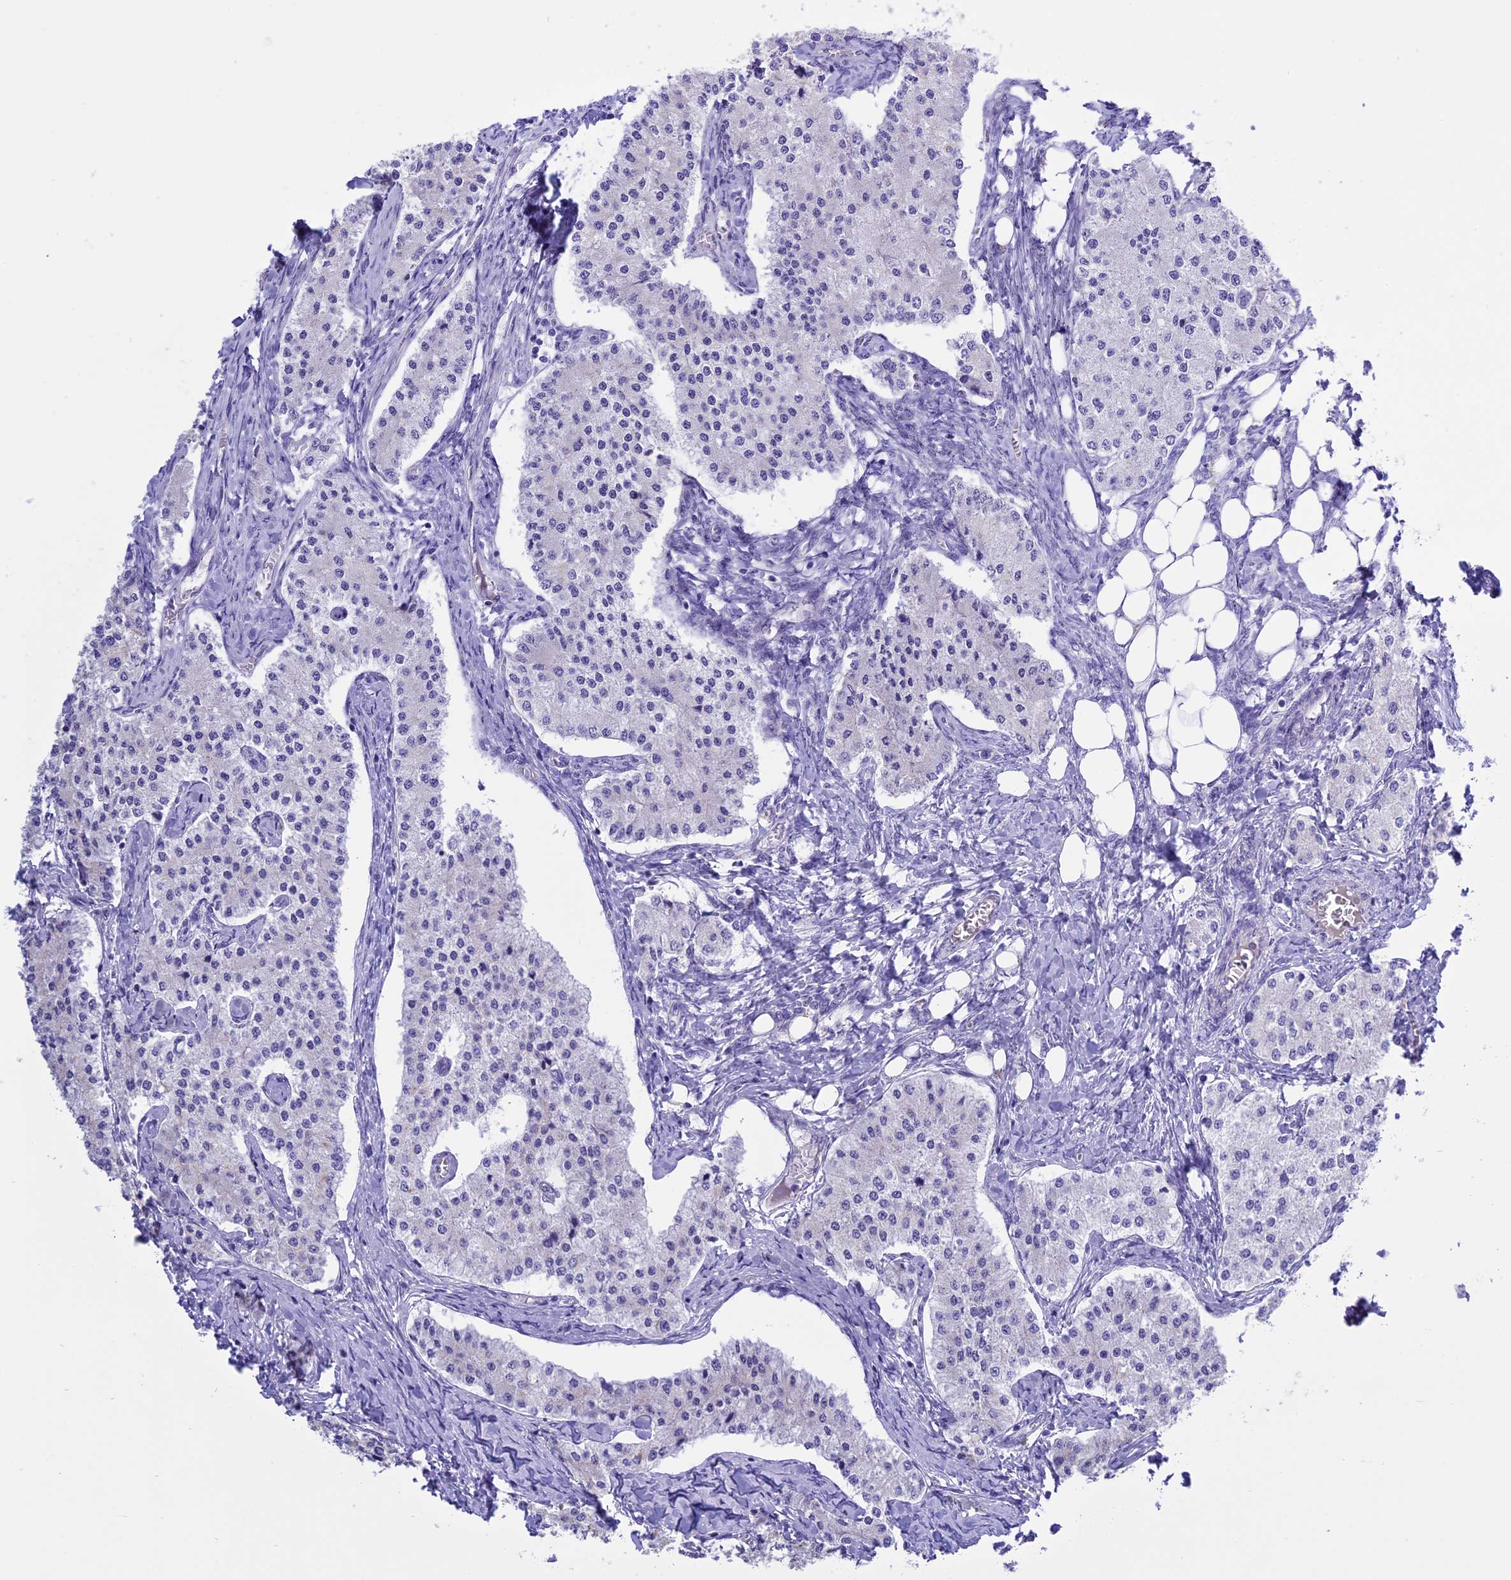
{"staining": {"intensity": "negative", "quantity": "none", "location": "none"}, "tissue": "carcinoid", "cell_type": "Tumor cells", "image_type": "cancer", "snomed": [{"axis": "morphology", "description": "Carcinoid, malignant, NOS"}, {"axis": "topography", "description": "Colon"}], "caption": "Tumor cells show no significant protein staining in carcinoid. The staining is performed using DAB (3,3'-diaminobenzidine) brown chromogen with nuclei counter-stained in using hematoxylin.", "gene": "TBL3", "patient": {"sex": "female", "age": 52}}